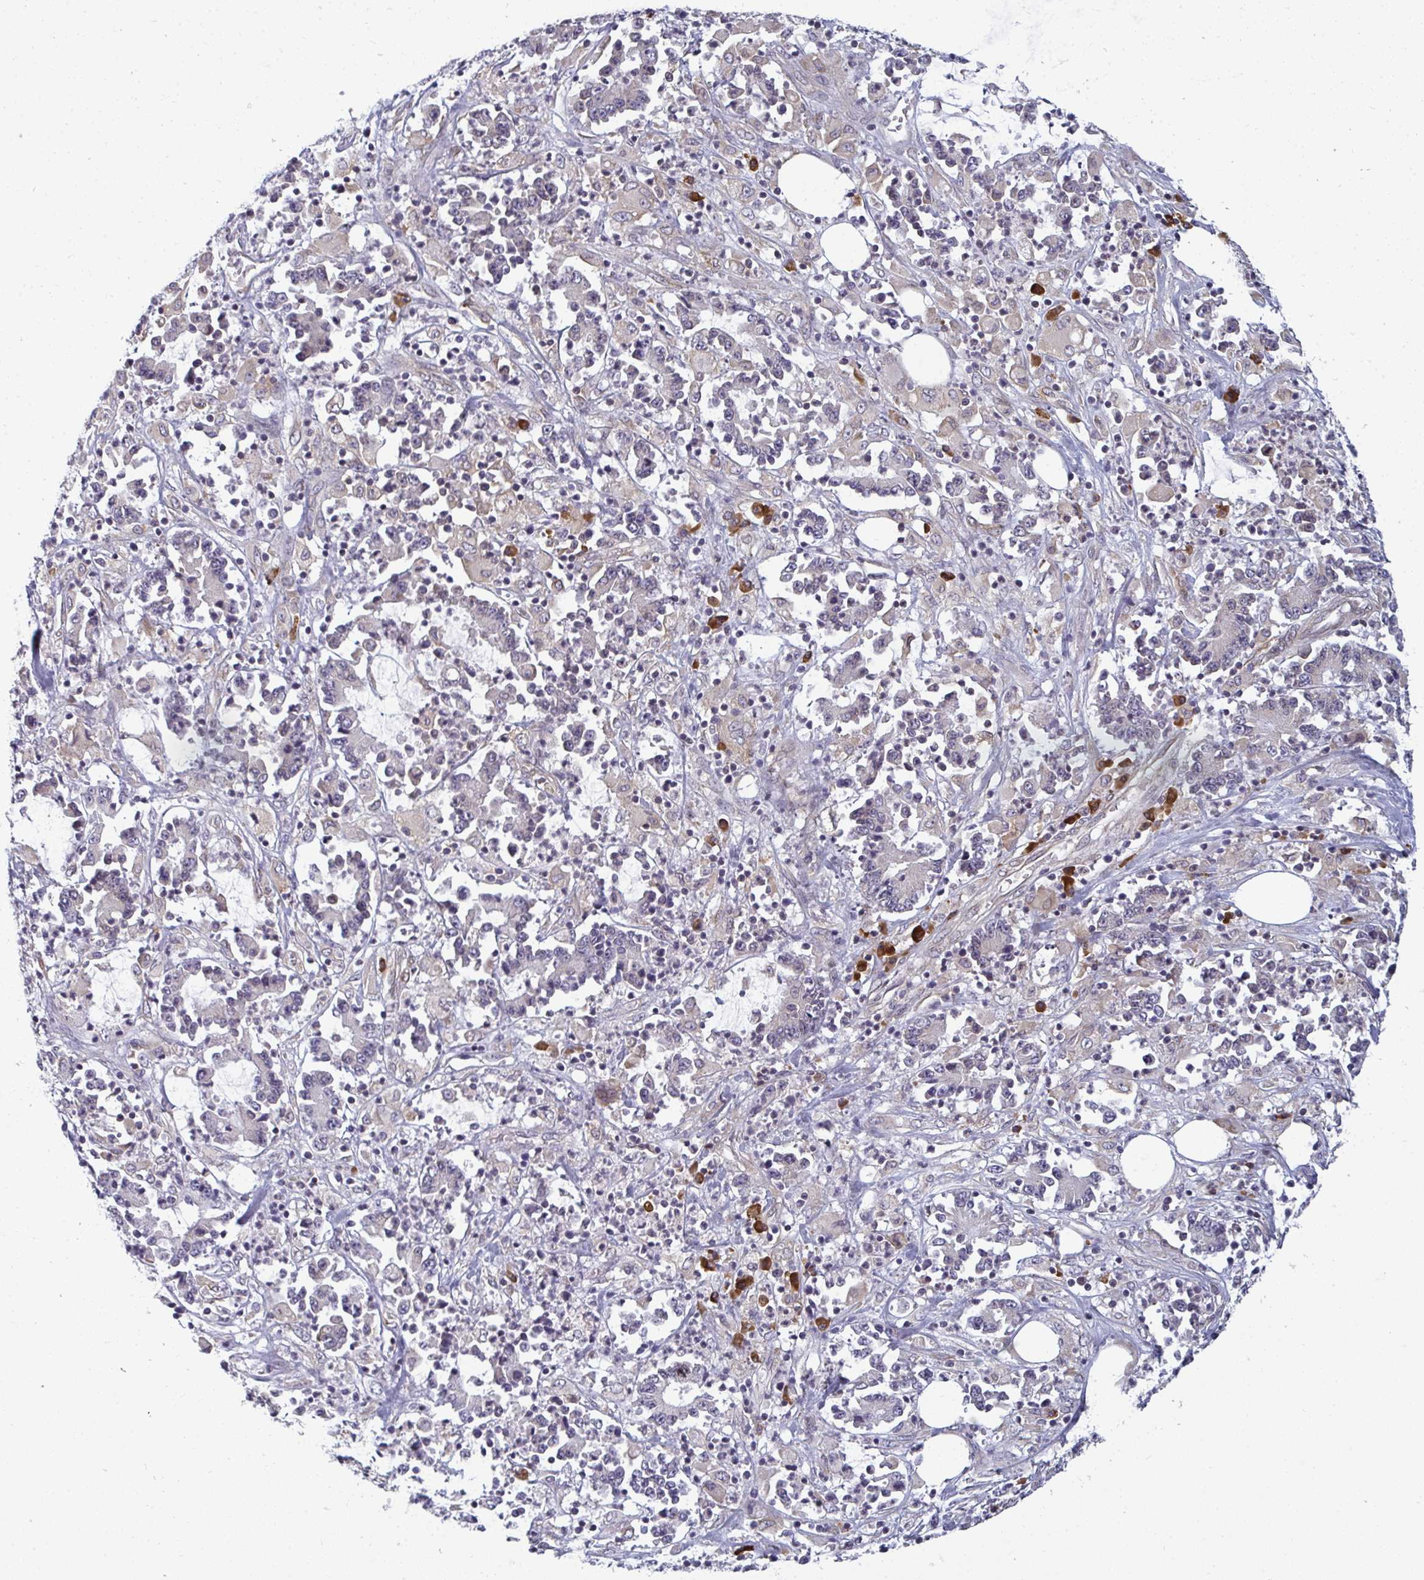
{"staining": {"intensity": "negative", "quantity": "none", "location": "none"}, "tissue": "stomach cancer", "cell_type": "Tumor cells", "image_type": "cancer", "snomed": [{"axis": "morphology", "description": "Adenocarcinoma, NOS"}, {"axis": "topography", "description": "Stomach, upper"}], "caption": "There is no significant staining in tumor cells of stomach adenocarcinoma. The staining is performed using DAB (3,3'-diaminobenzidine) brown chromogen with nuclei counter-stained in using hematoxylin.", "gene": "LYSMD4", "patient": {"sex": "male", "age": 68}}